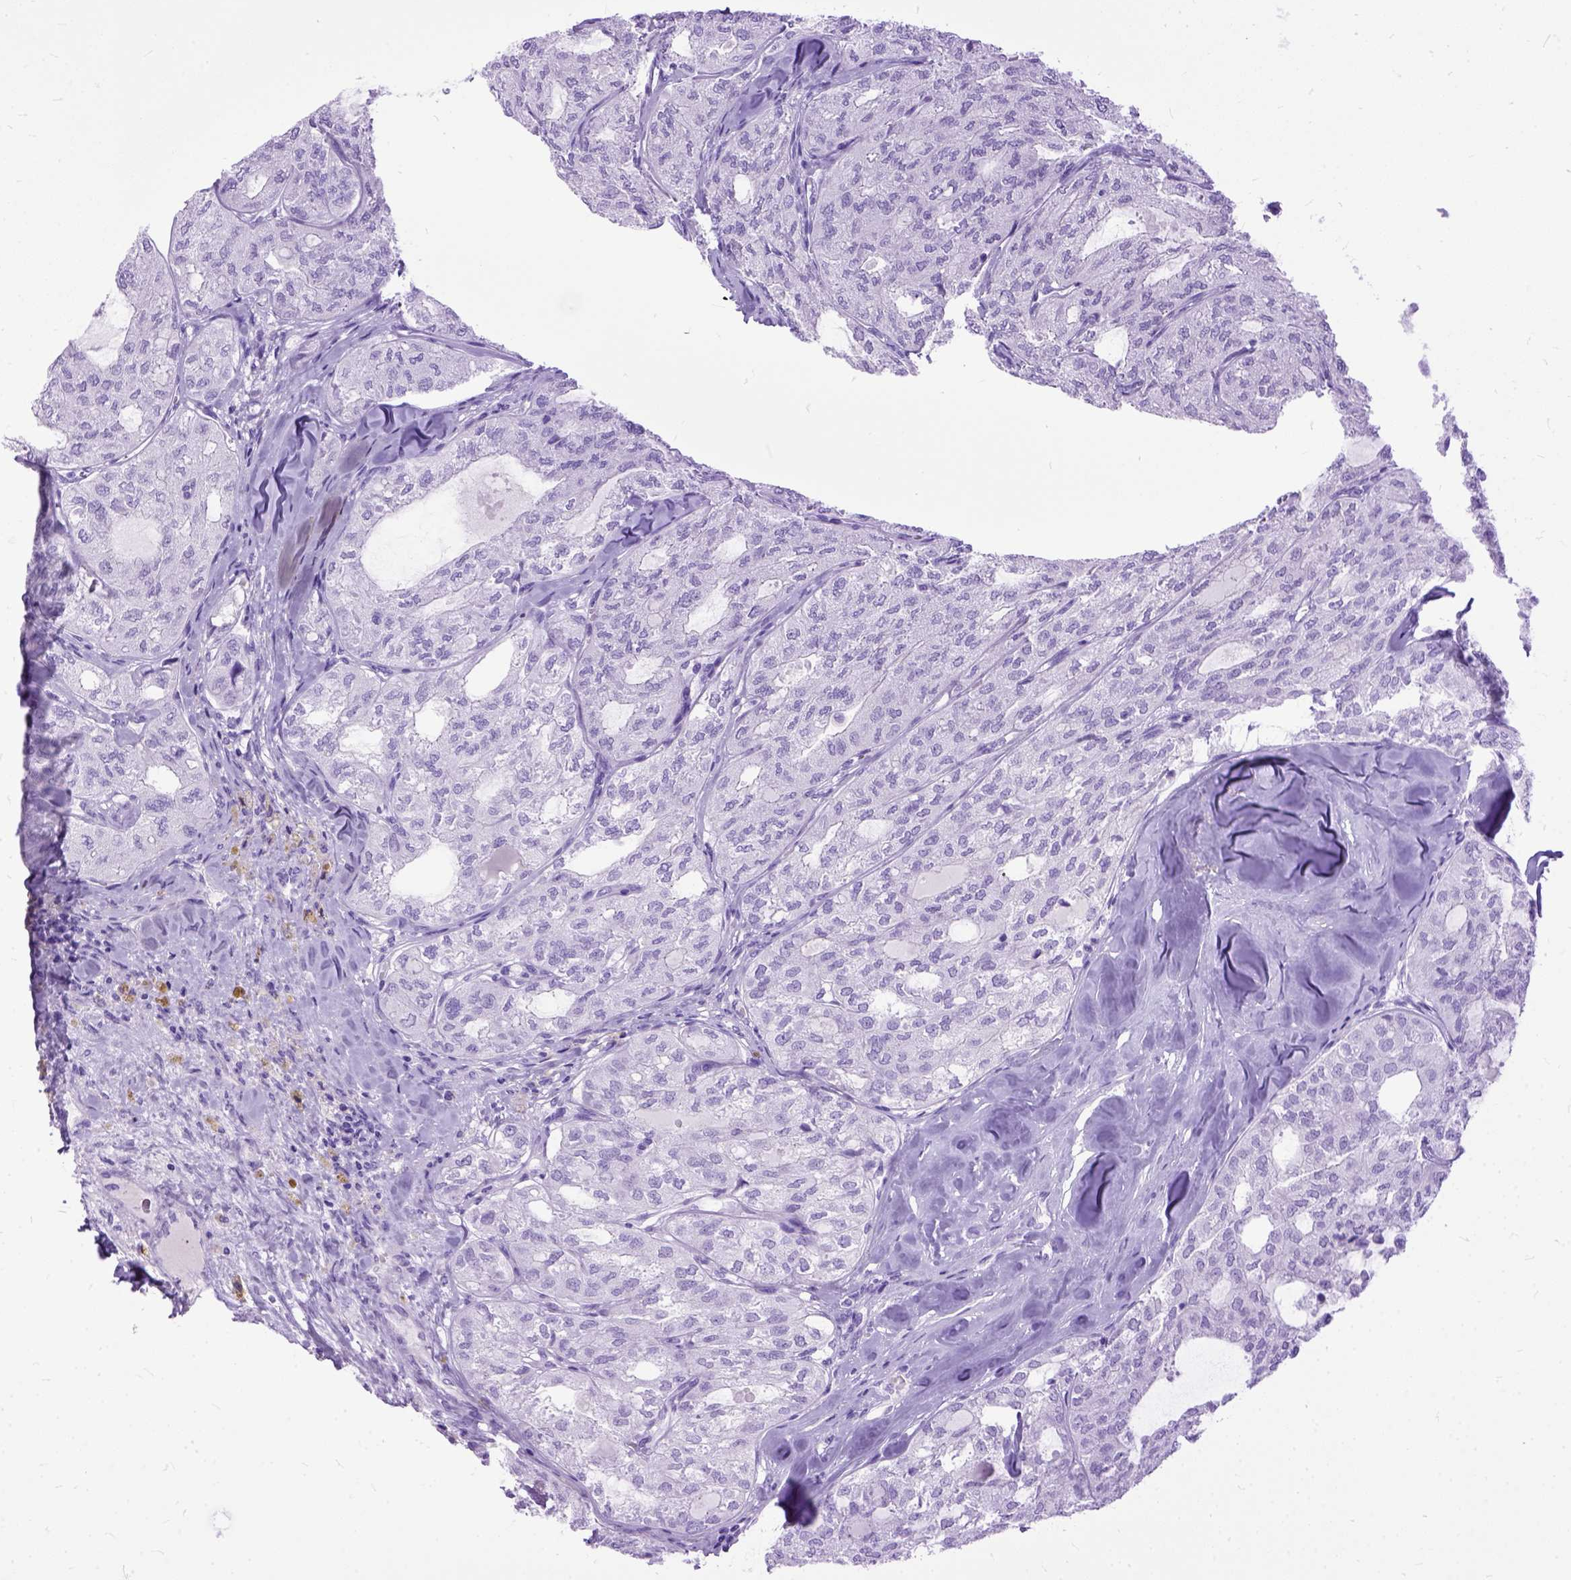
{"staining": {"intensity": "negative", "quantity": "none", "location": "none"}, "tissue": "thyroid cancer", "cell_type": "Tumor cells", "image_type": "cancer", "snomed": [{"axis": "morphology", "description": "Follicular adenoma carcinoma, NOS"}, {"axis": "topography", "description": "Thyroid gland"}], "caption": "Immunohistochemistry (IHC) of human follicular adenoma carcinoma (thyroid) reveals no staining in tumor cells.", "gene": "GNGT1", "patient": {"sex": "male", "age": 75}}